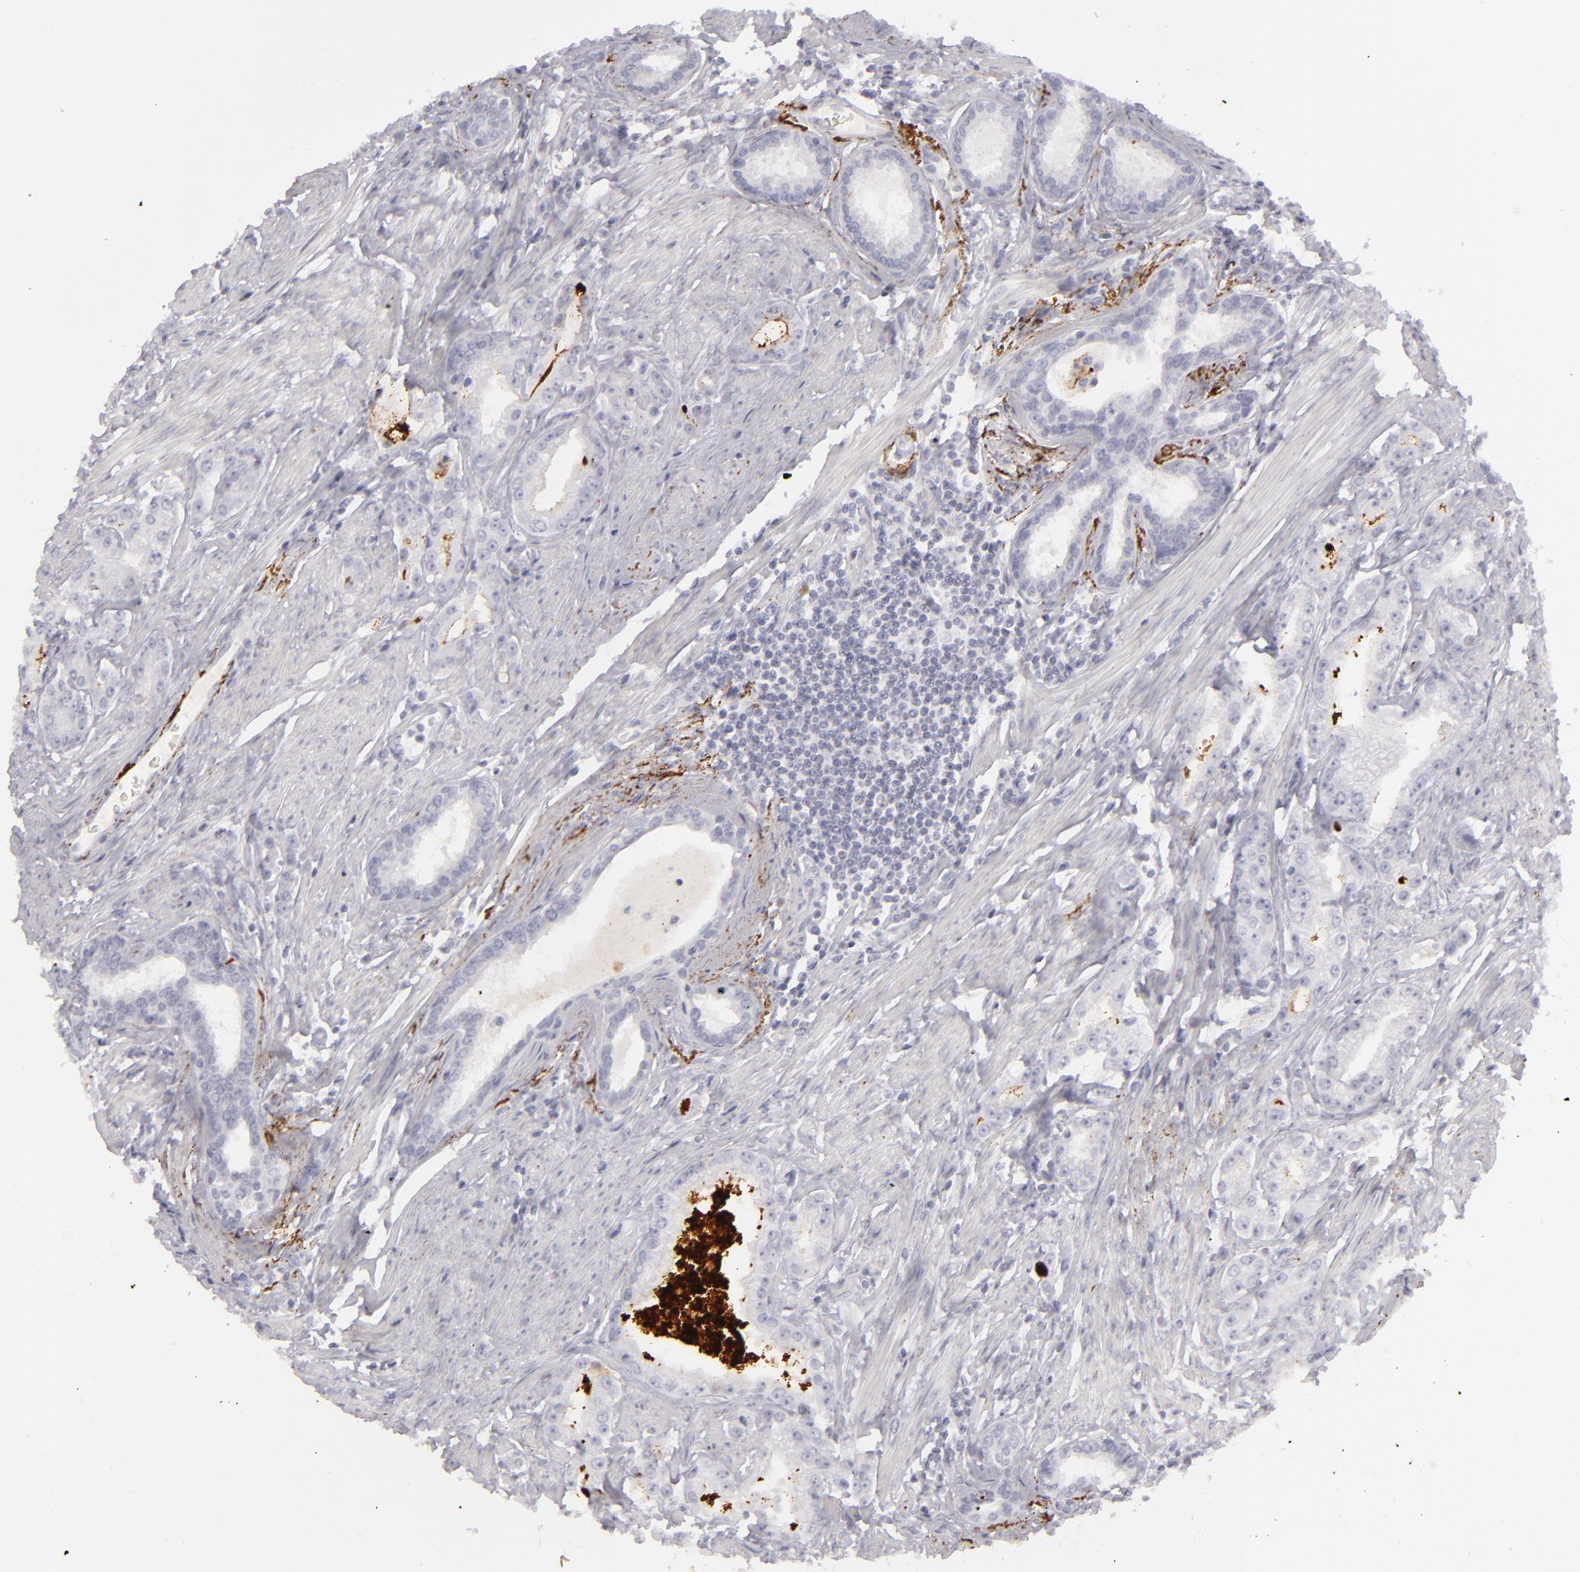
{"staining": {"intensity": "negative", "quantity": "none", "location": "none"}, "tissue": "prostate cancer", "cell_type": "Tumor cells", "image_type": "cancer", "snomed": [{"axis": "morphology", "description": "Adenocarcinoma, Medium grade"}, {"axis": "topography", "description": "Prostate"}], "caption": "Immunohistochemistry (IHC) image of prostate cancer stained for a protein (brown), which exhibits no expression in tumor cells. (DAB immunohistochemistry visualized using brightfield microscopy, high magnification).", "gene": "C9", "patient": {"sex": "male", "age": 72}}